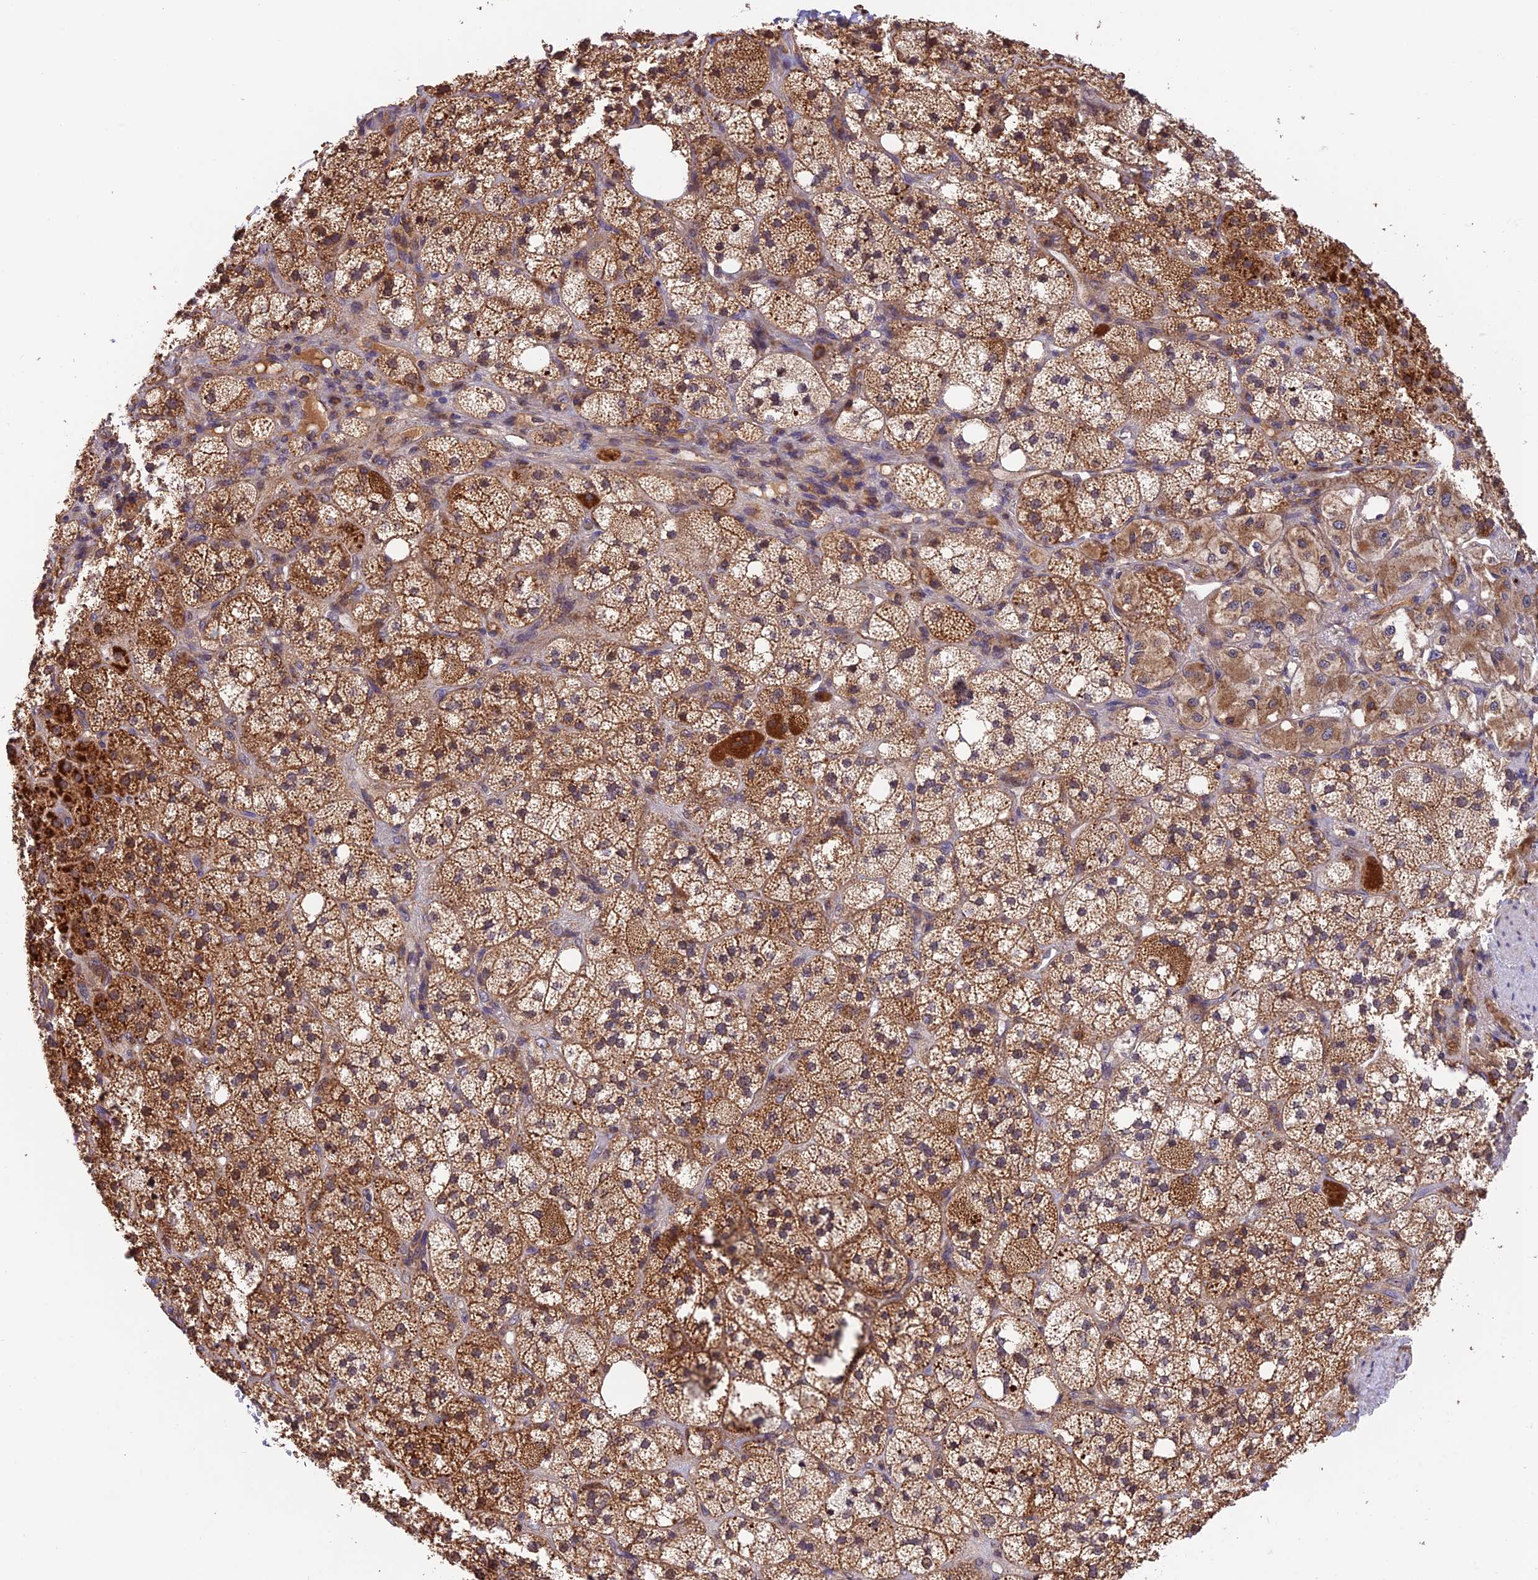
{"staining": {"intensity": "strong", "quantity": ">75%", "location": "cytoplasmic/membranous"}, "tissue": "adrenal gland", "cell_type": "Glandular cells", "image_type": "normal", "snomed": [{"axis": "morphology", "description": "Normal tissue, NOS"}, {"axis": "topography", "description": "Adrenal gland"}], "caption": "Glandular cells show high levels of strong cytoplasmic/membranous staining in about >75% of cells in normal adrenal gland.", "gene": "MNS1", "patient": {"sex": "male", "age": 61}}